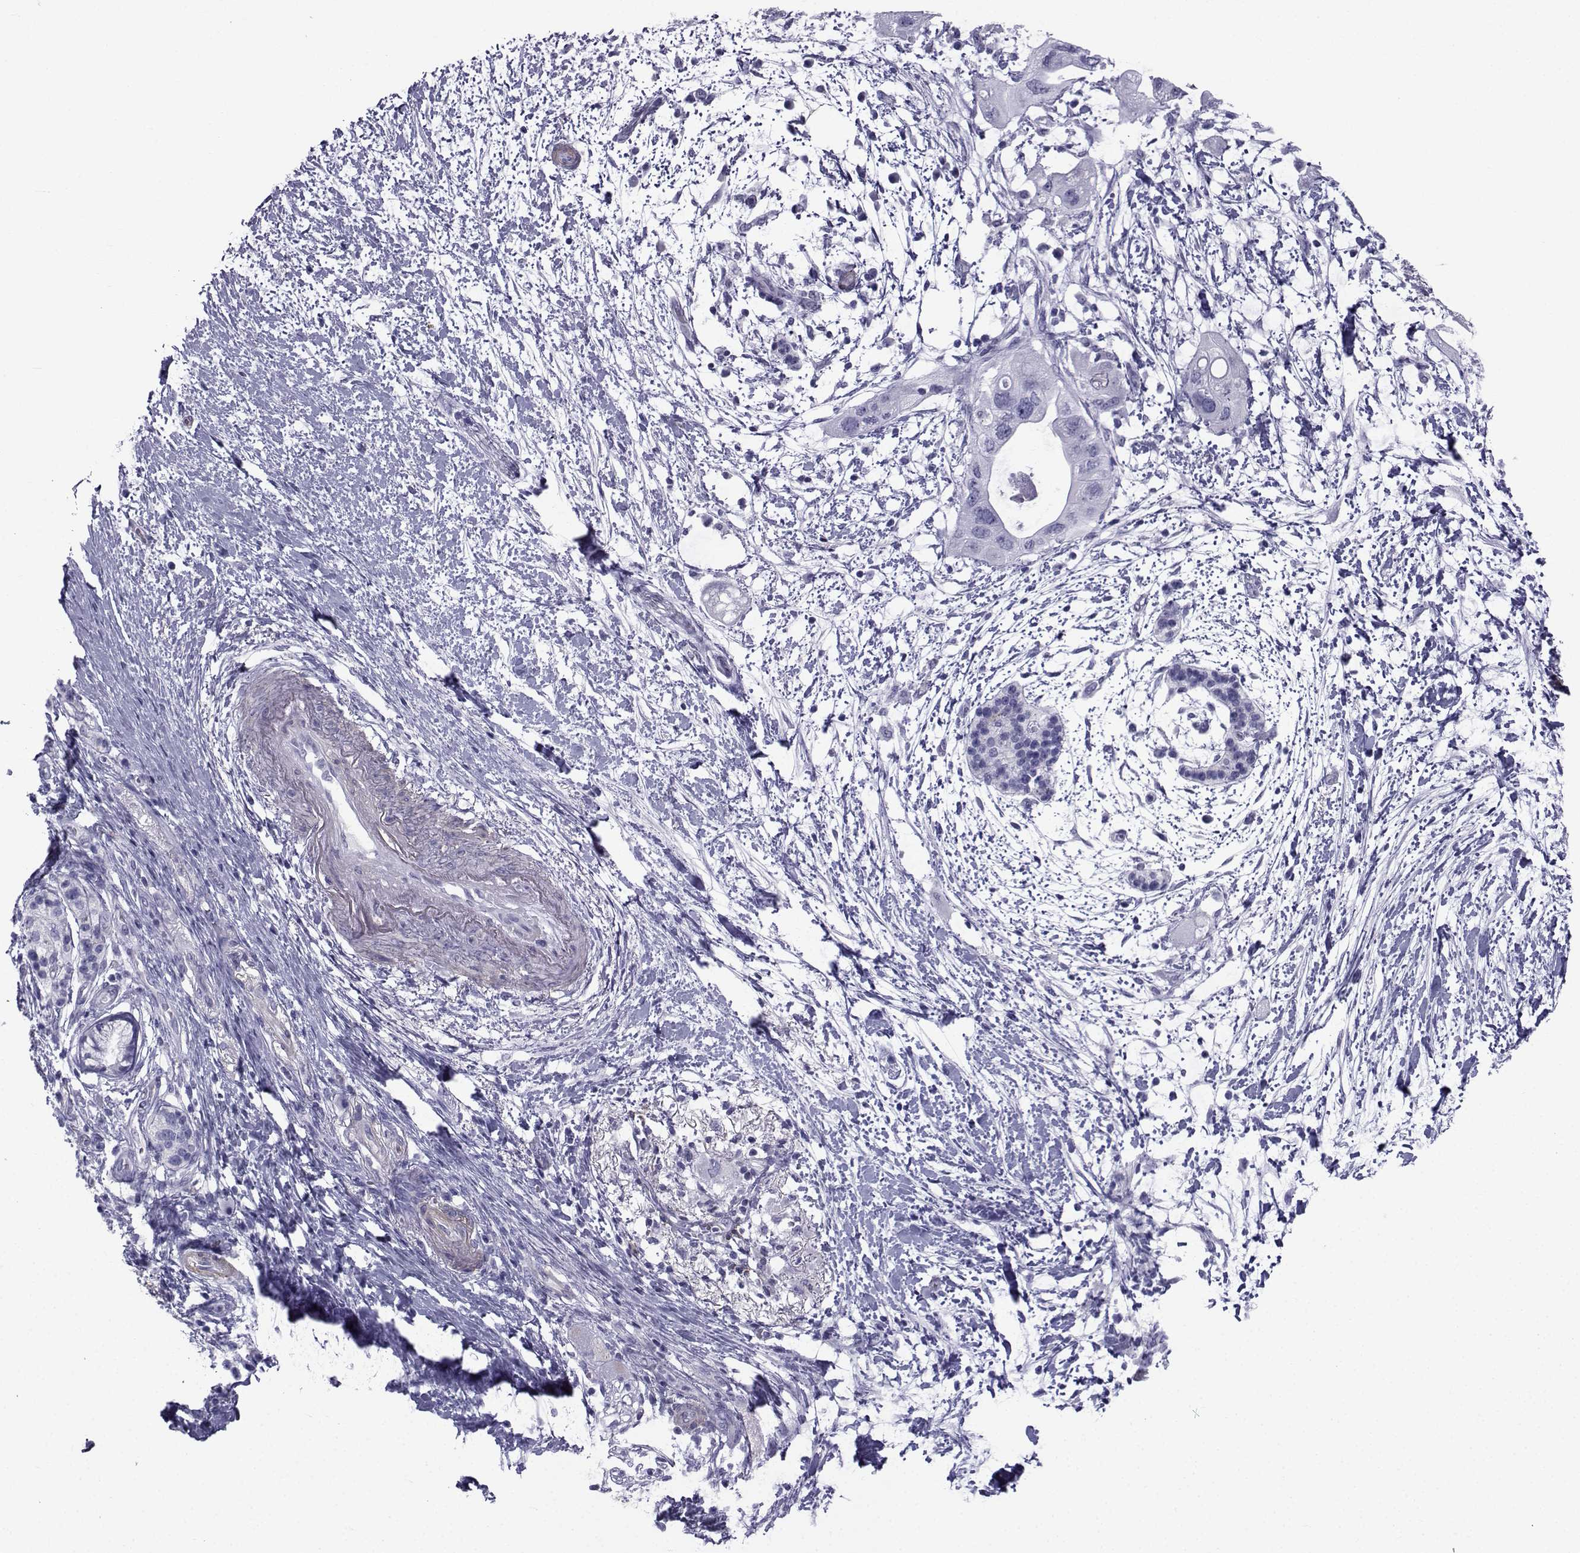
{"staining": {"intensity": "negative", "quantity": "none", "location": "none"}, "tissue": "pancreatic cancer", "cell_type": "Tumor cells", "image_type": "cancer", "snomed": [{"axis": "morphology", "description": "Adenocarcinoma, NOS"}, {"axis": "topography", "description": "Pancreas"}], "caption": "The micrograph shows no staining of tumor cells in pancreatic cancer (adenocarcinoma).", "gene": "SPANXD", "patient": {"sex": "female", "age": 72}}